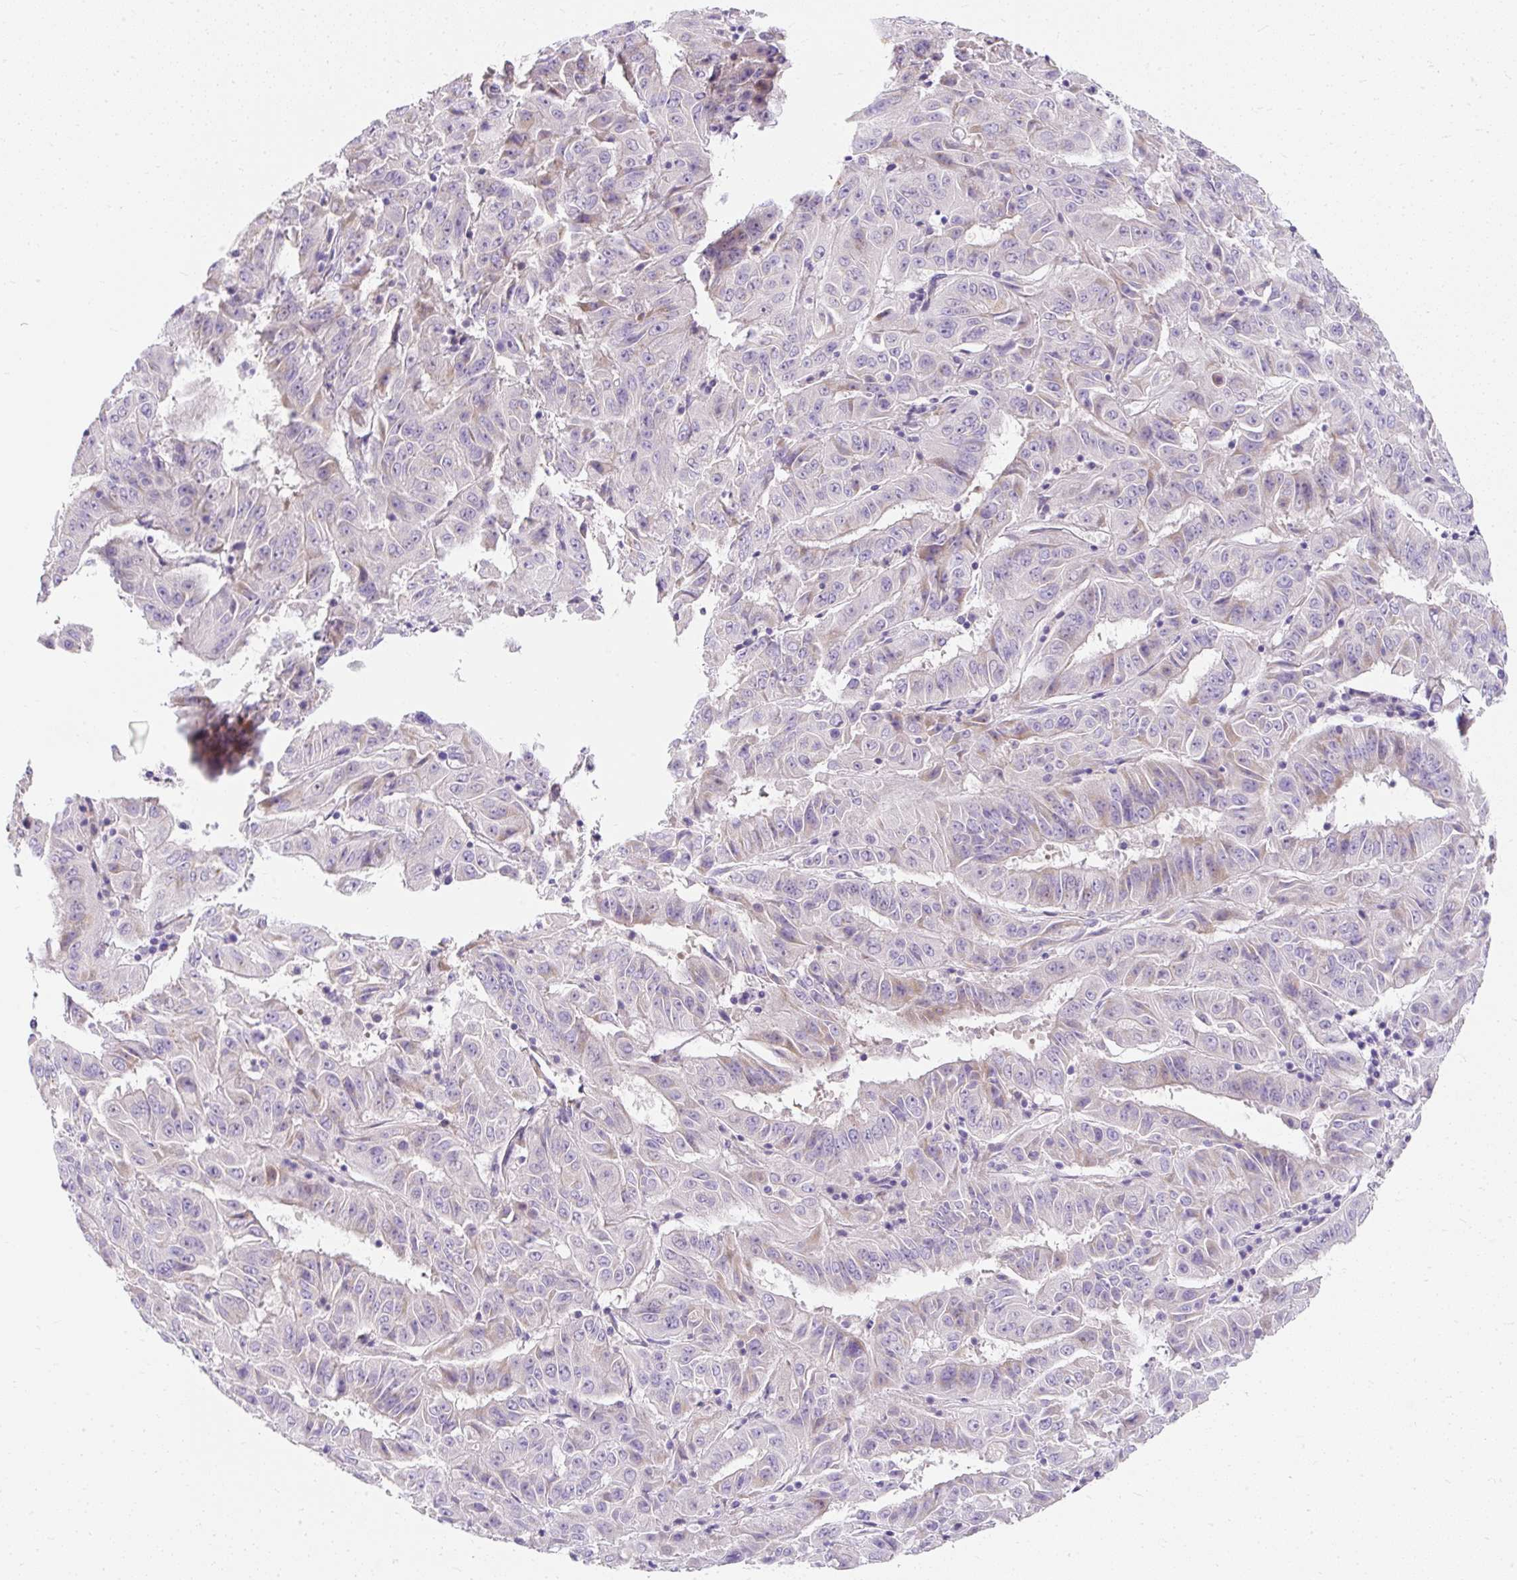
{"staining": {"intensity": "weak", "quantity": "<25%", "location": "cytoplasmic/membranous"}, "tissue": "pancreatic cancer", "cell_type": "Tumor cells", "image_type": "cancer", "snomed": [{"axis": "morphology", "description": "Adenocarcinoma, NOS"}, {"axis": "topography", "description": "Pancreas"}], "caption": "Immunohistochemical staining of human pancreatic cancer displays no significant staining in tumor cells.", "gene": "DTX4", "patient": {"sex": "male", "age": 63}}